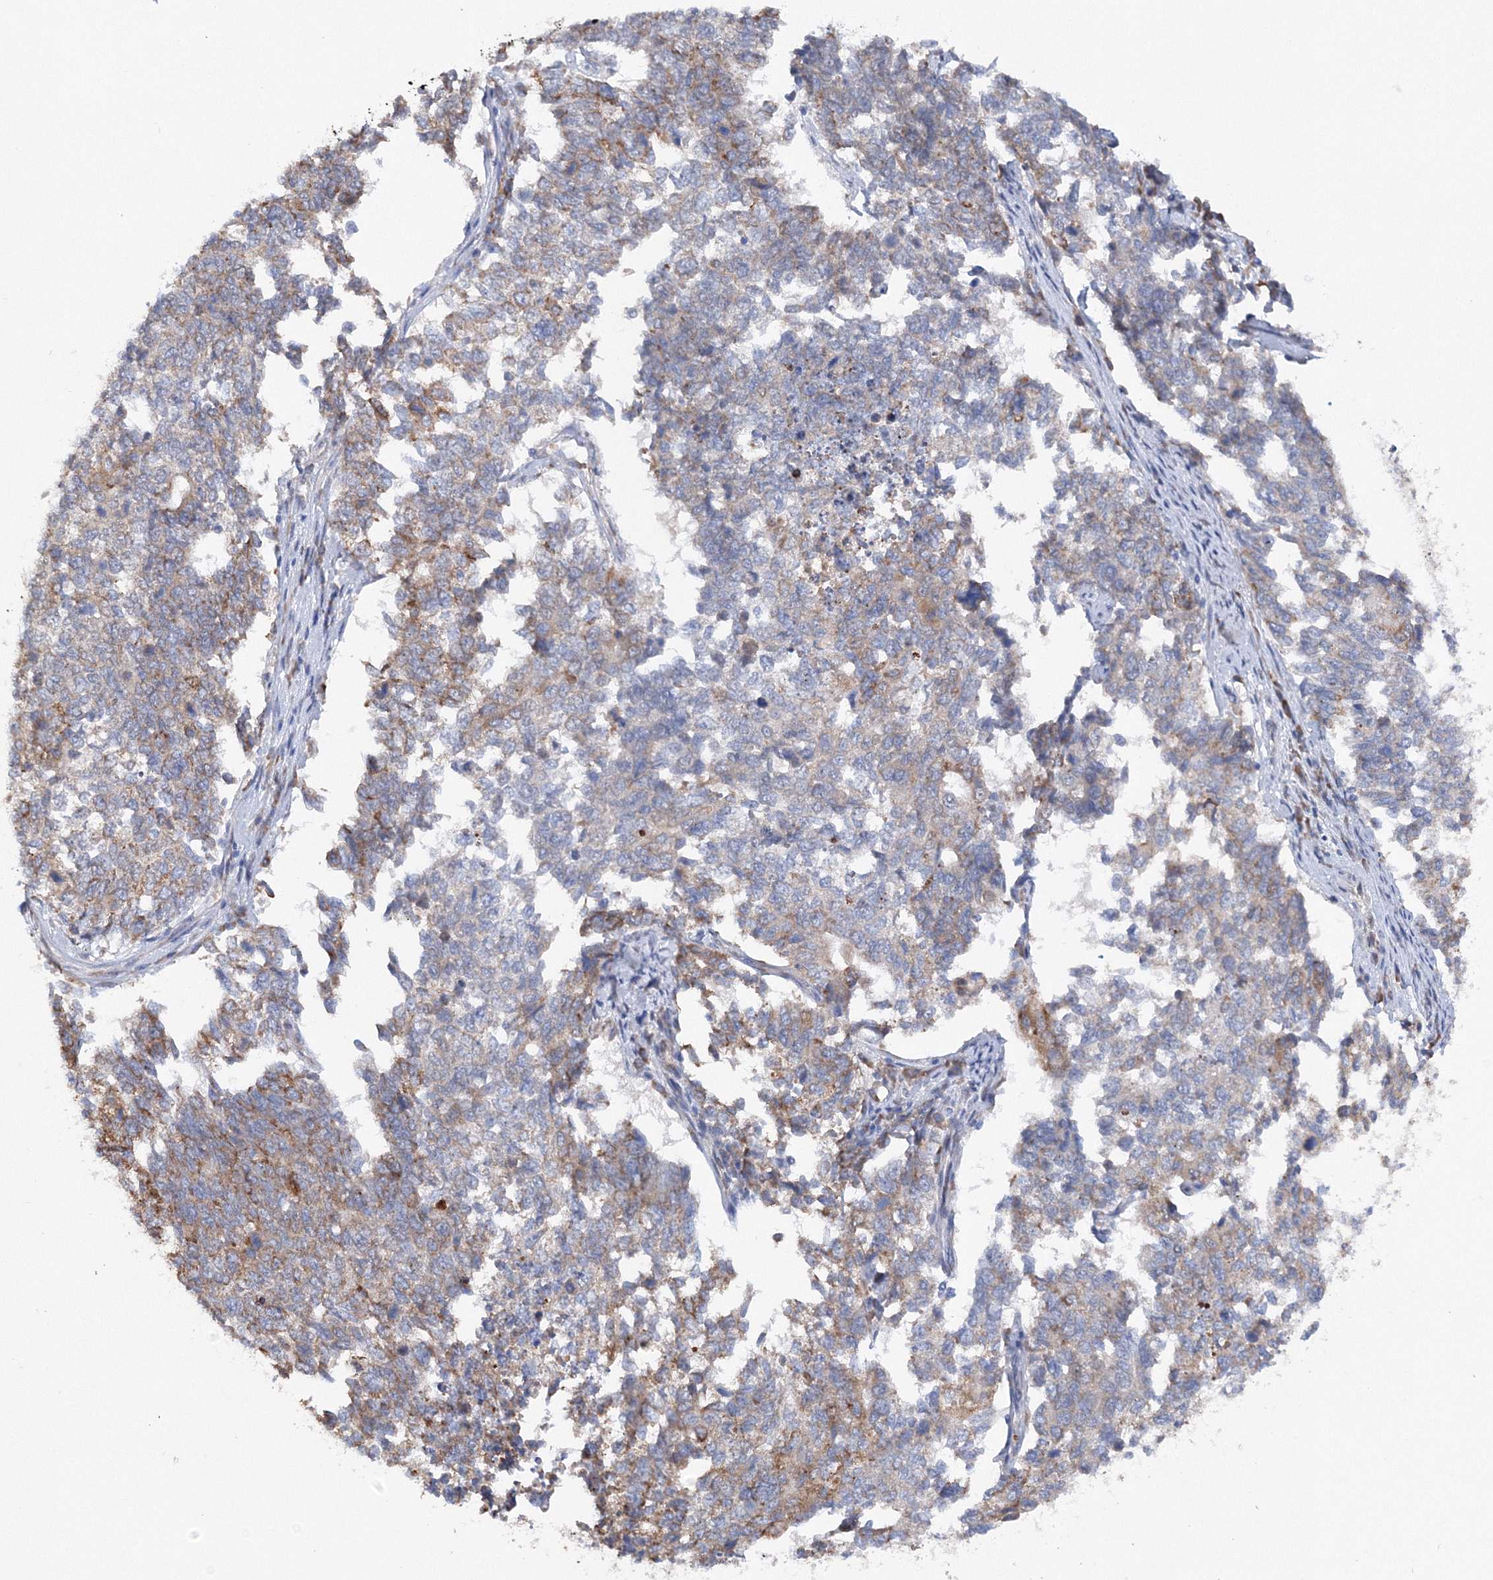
{"staining": {"intensity": "moderate", "quantity": "<25%", "location": "cytoplasmic/membranous"}, "tissue": "cervical cancer", "cell_type": "Tumor cells", "image_type": "cancer", "snomed": [{"axis": "morphology", "description": "Squamous cell carcinoma, NOS"}, {"axis": "topography", "description": "Cervix"}], "caption": "A histopathology image of human cervical cancer (squamous cell carcinoma) stained for a protein demonstrates moderate cytoplasmic/membranous brown staining in tumor cells.", "gene": "DIS3L2", "patient": {"sex": "female", "age": 63}}